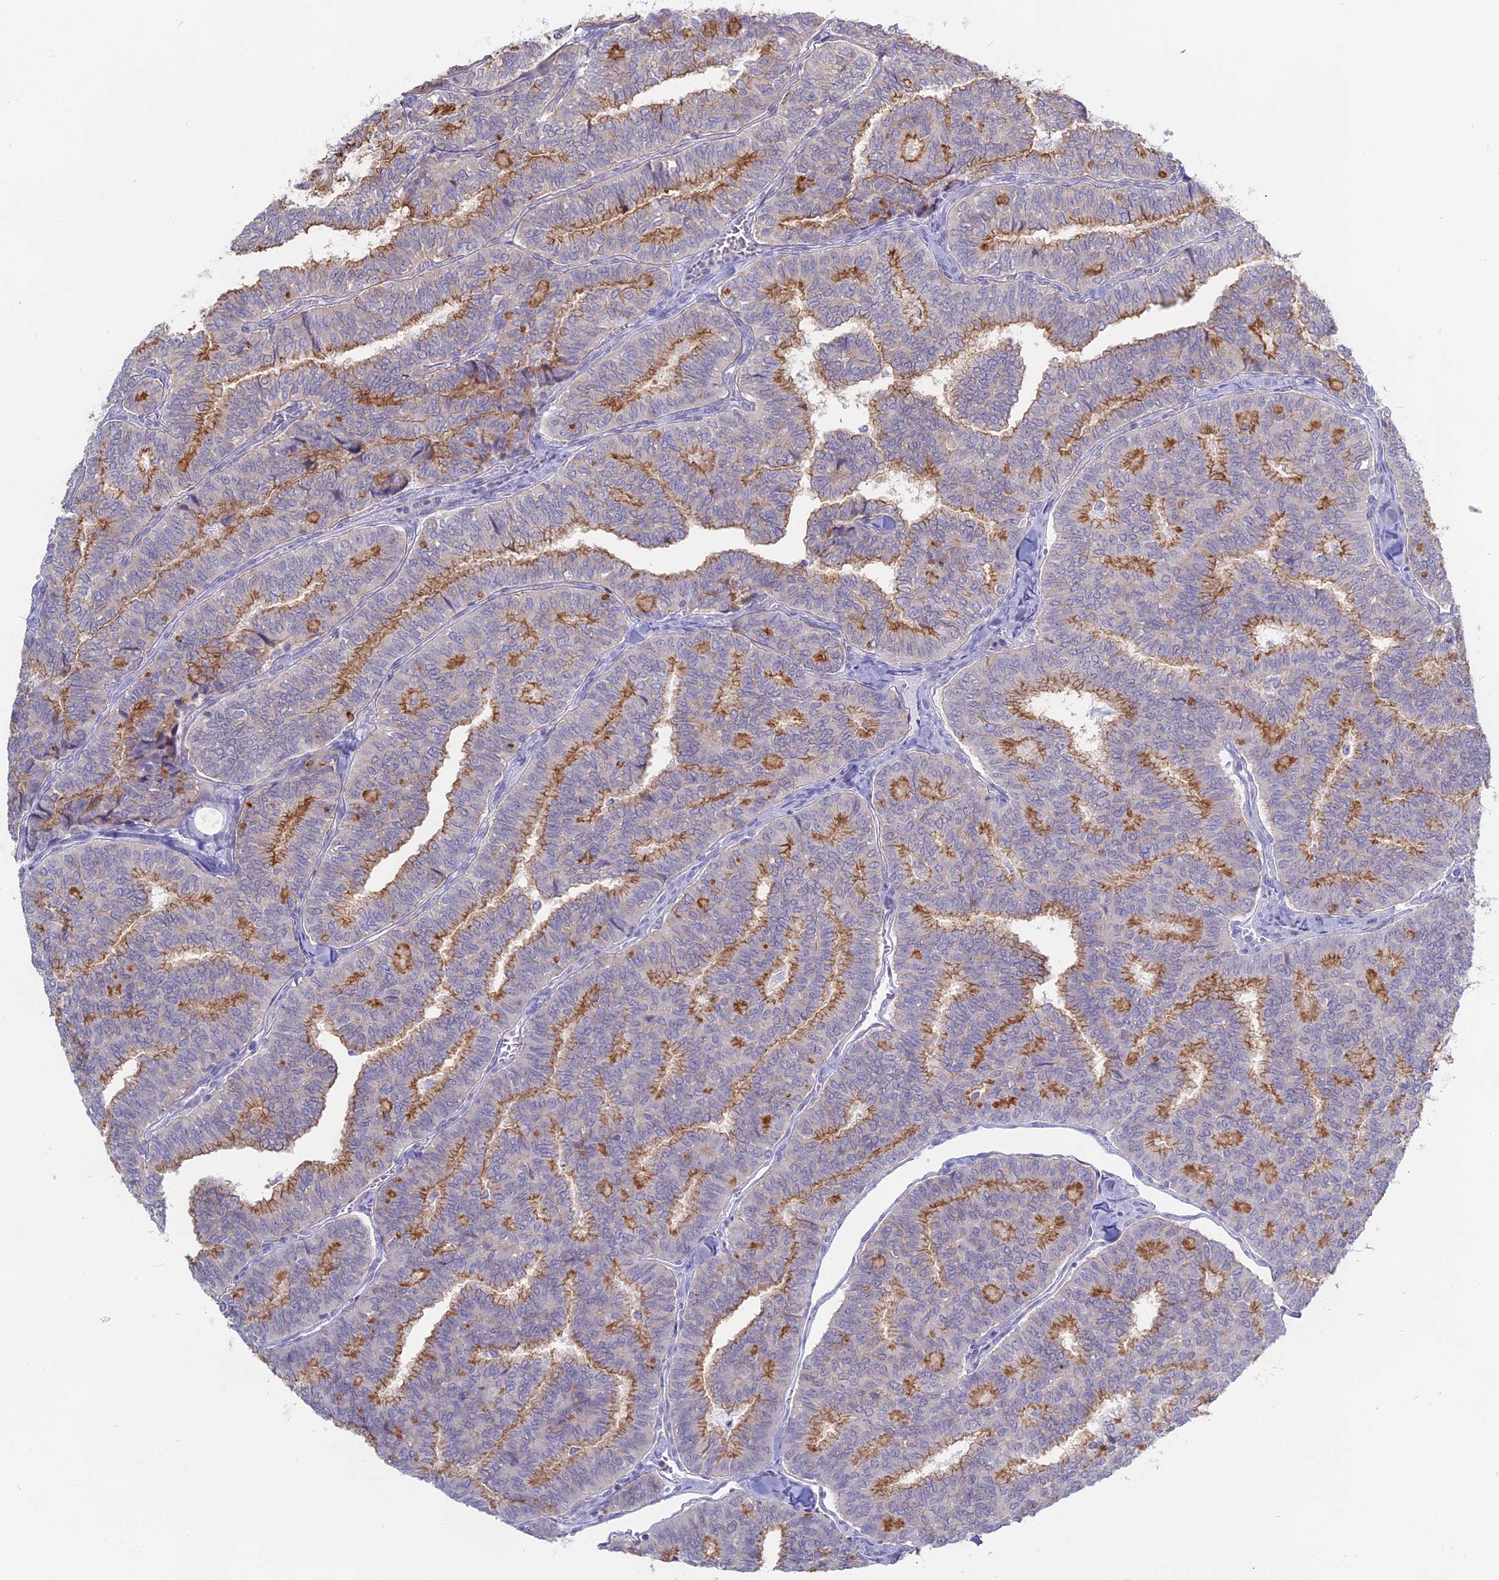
{"staining": {"intensity": "moderate", "quantity": "25%-75%", "location": "cytoplasmic/membranous"}, "tissue": "thyroid cancer", "cell_type": "Tumor cells", "image_type": "cancer", "snomed": [{"axis": "morphology", "description": "Papillary adenocarcinoma, NOS"}, {"axis": "topography", "description": "Thyroid gland"}], "caption": "A high-resolution image shows IHC staining of papillary adenocarcinoma (thyroid), which displays moderate cytoplasmic/membranous staining in about 25%-75% of tumor cells.", "gene": "MYO5B", "patient": {"sex": "female", "age": 35}}